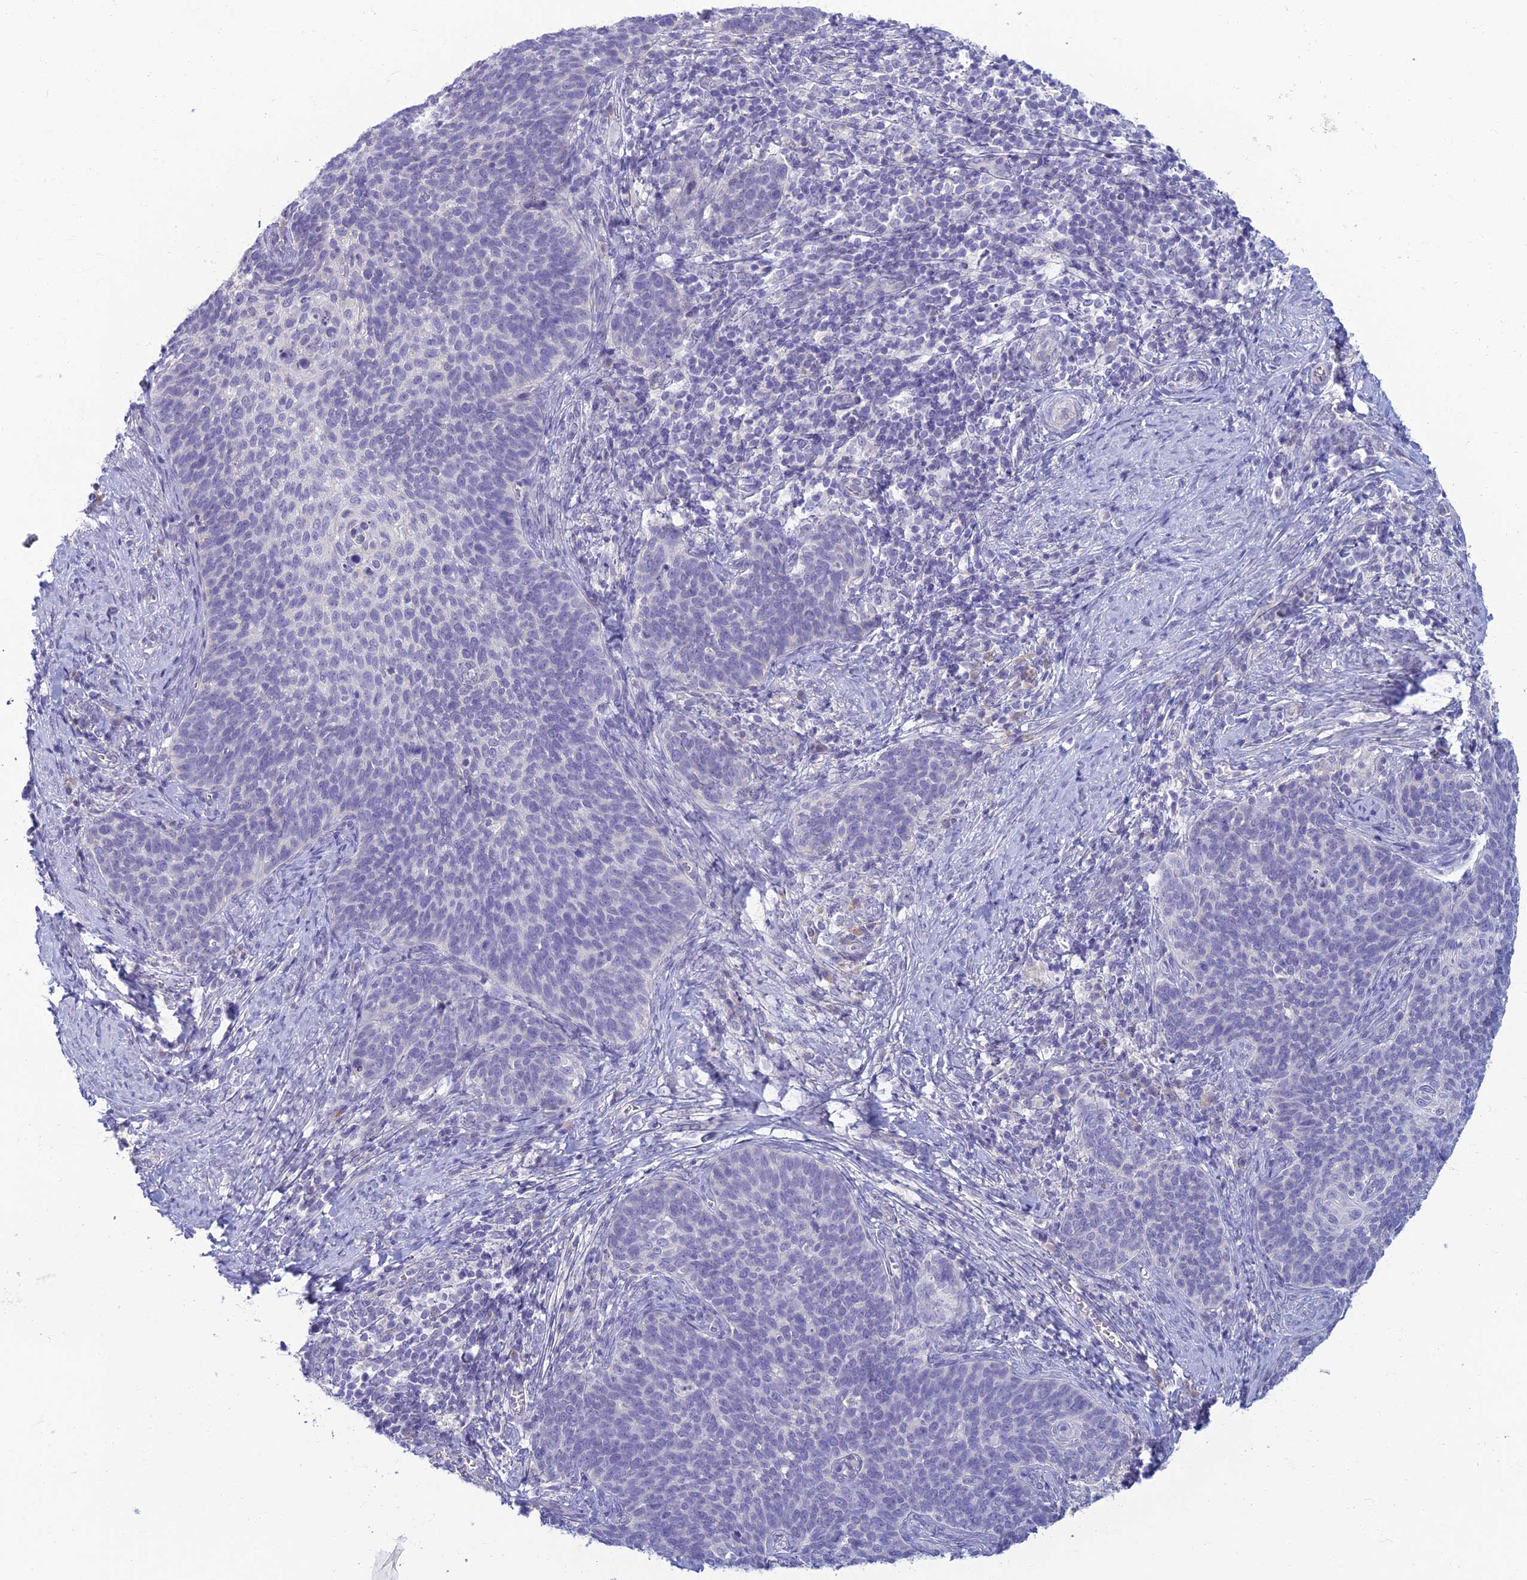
{"staining": {"intensity": "negative", "quantity": "none", "location": "none"}, "tissue": "cervical cancer", "cell_type": "Tumor cells", "image_type": "cancer", "snomed": [{"axis": "morphology", "description": "Normal tissue, NOS"}, {"axis": "morphology", "description": "Squamous cell carcinoma, NOS"}, {"axis": "topography", "description": "Cervix"}], "caption": "Image shows no protein staining in tumor cells of cervical cancer (squamous cell carcinoma) tissue.", "gene": "SLC25A41", "patient": {"sex": "female", "age": 39}}